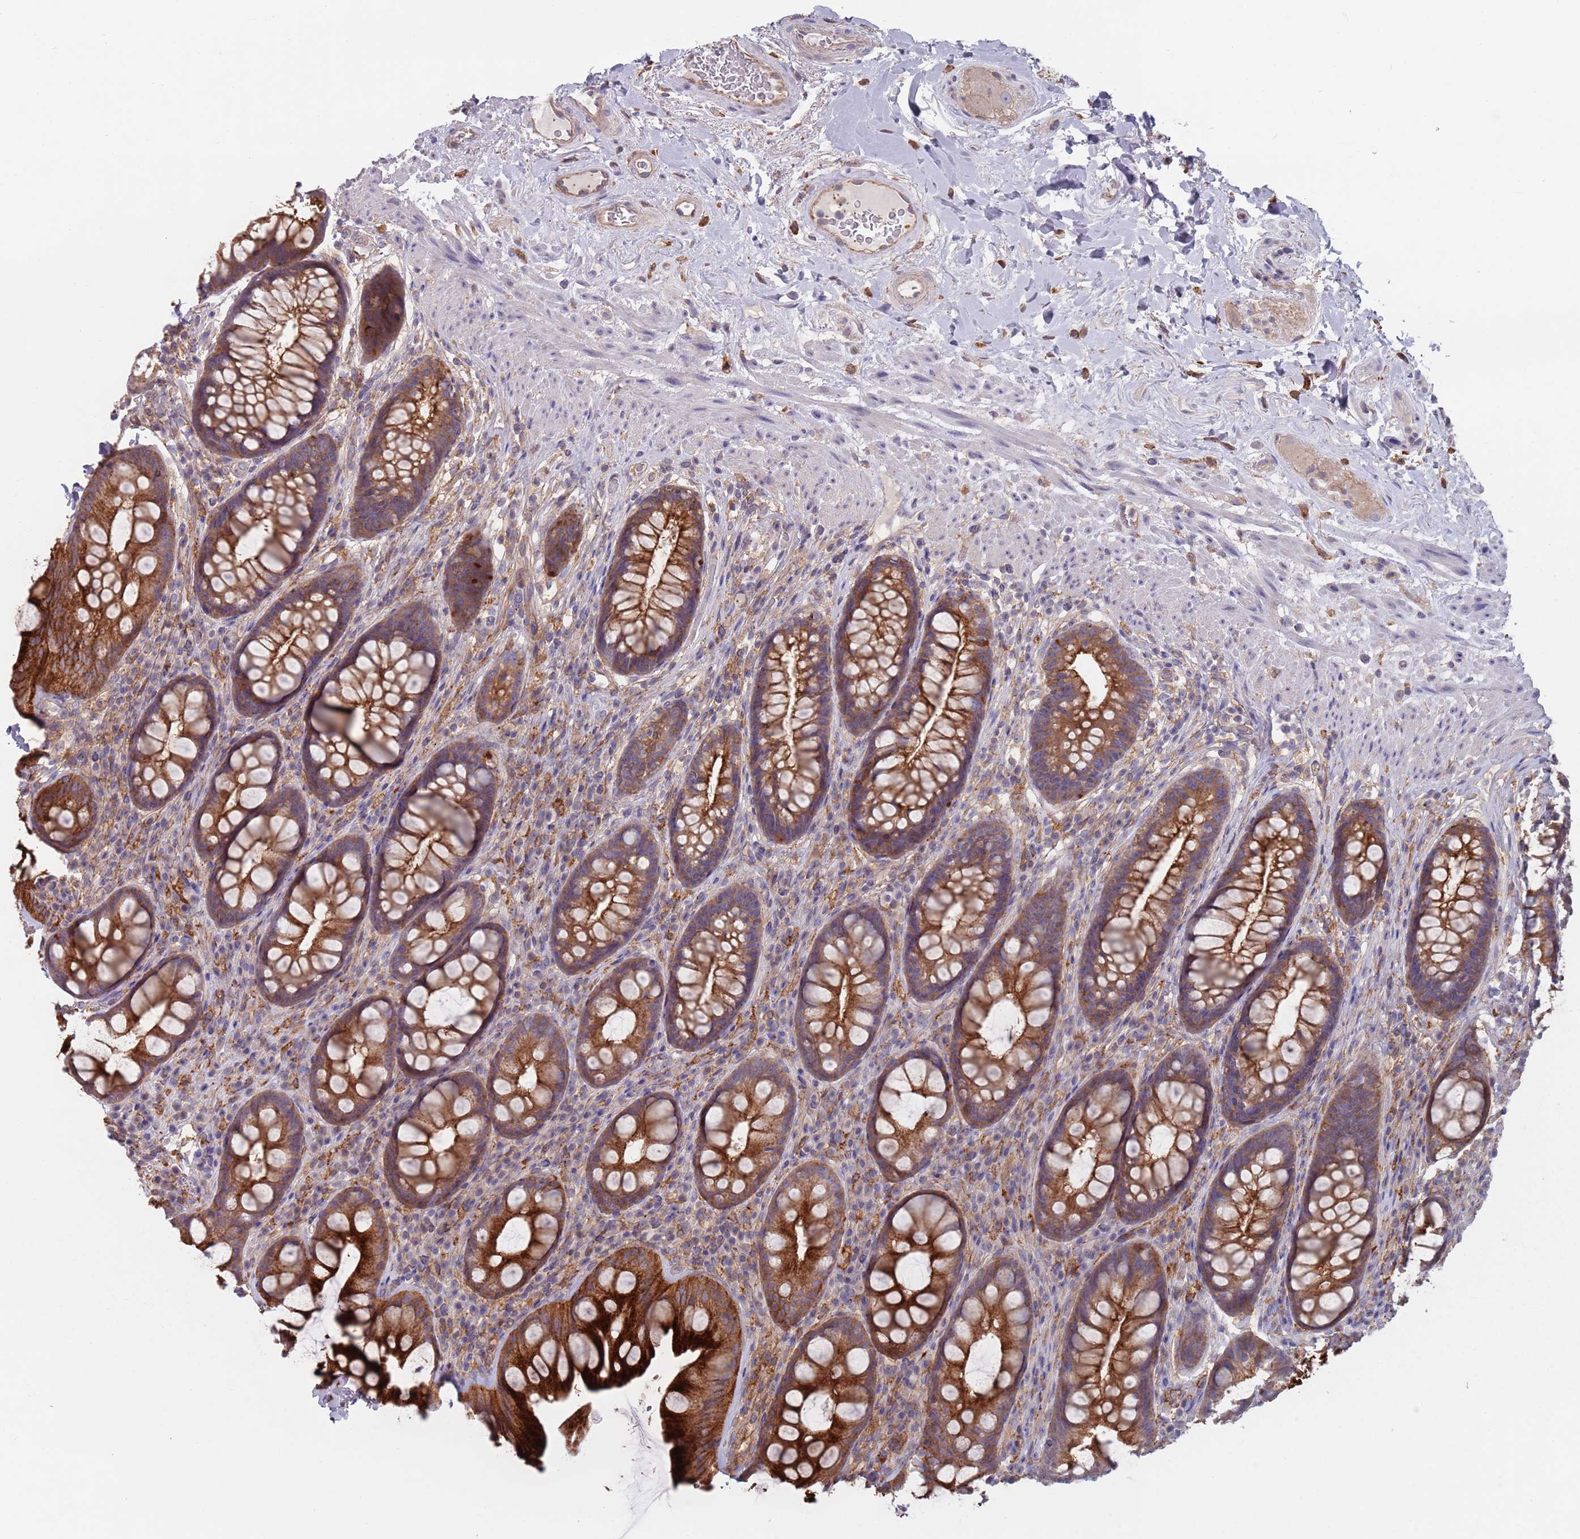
{"staining": {"intensity": "strong", "quantity": ">75%", "location": "cytoplasmic/membranous"}, "tissue": "rectum", "cell_type": "Glandular cells", "image_type": "normal", "snomed": [{"axis": "morphology", "description": "Normal tissue, NOS"}, {"axis": "topography", "description": "Rectum"}], "caption": "This photomicrograph reveals benign rectum stained with IHC to label a protein in brown. The cytoplasmic/membranous of glandular cells show strong positivity for the protein. Nuclei are counter-stained blue.", "gene": "APPL2", "patient": {"sex": "male", "age": 74}}